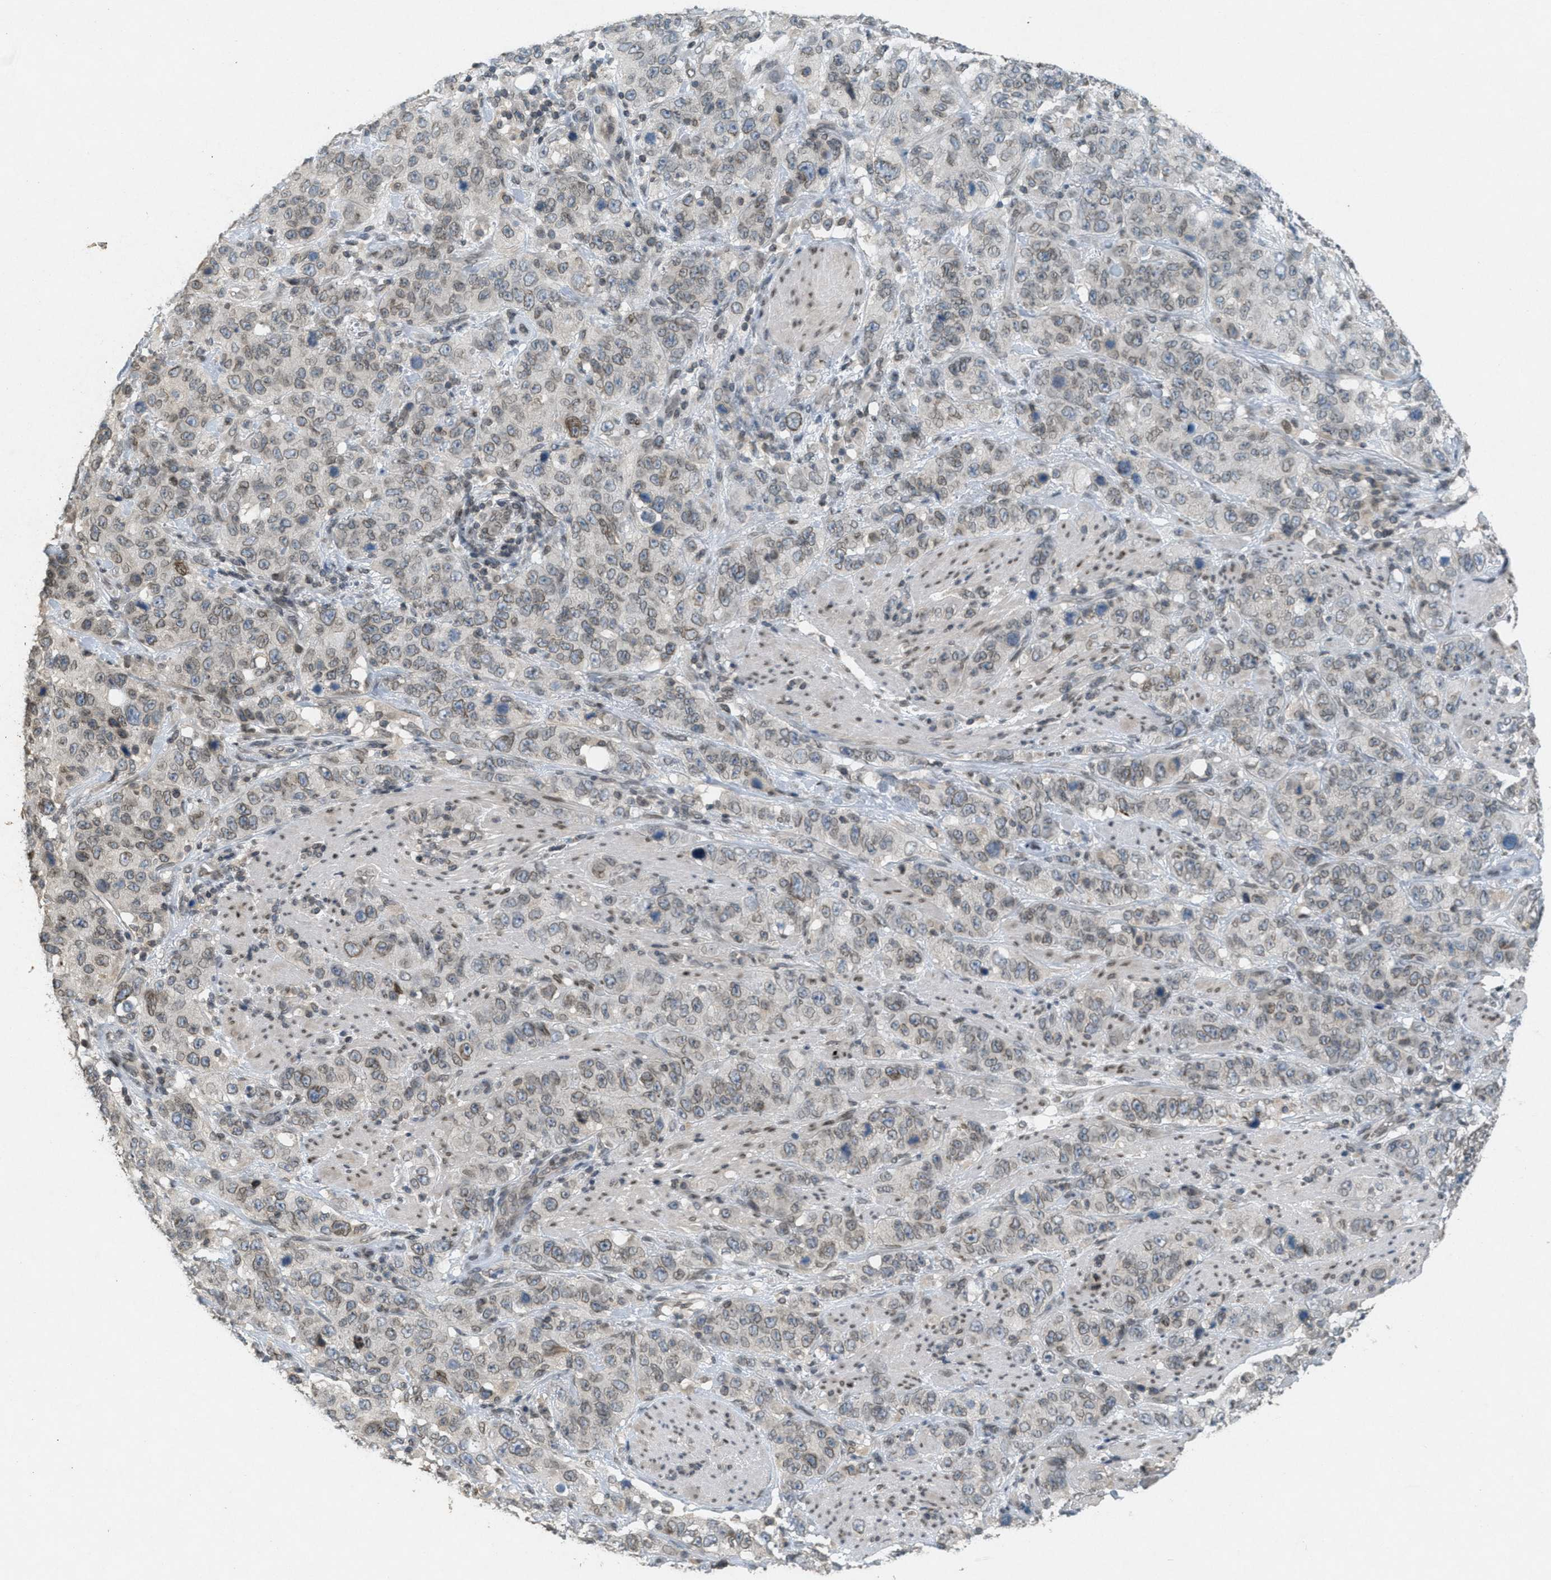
{"staining": {"intensity": "weak", "quantity": ">75%", "location": "cytoplasmic/membranous,nuclear"}, "tissue": "stomach cancer", "cell_type": "Tumor cells", "image_type": "cancer", "snomed": [{"axis": "morphology", "description": "Adenocarcinoma, NOS"}, {"axis": "topography", "description": "Stomach"}], "caption": "Stomach cancer (adenocarcinoma) tissue displays weak cytoplasmic/membranous and nuclear staining in about >75% of tumor cells, visualized by immunohistochemistry.", "gene": "ABHD6", "patient": {"sex": "male", "age": 48}}